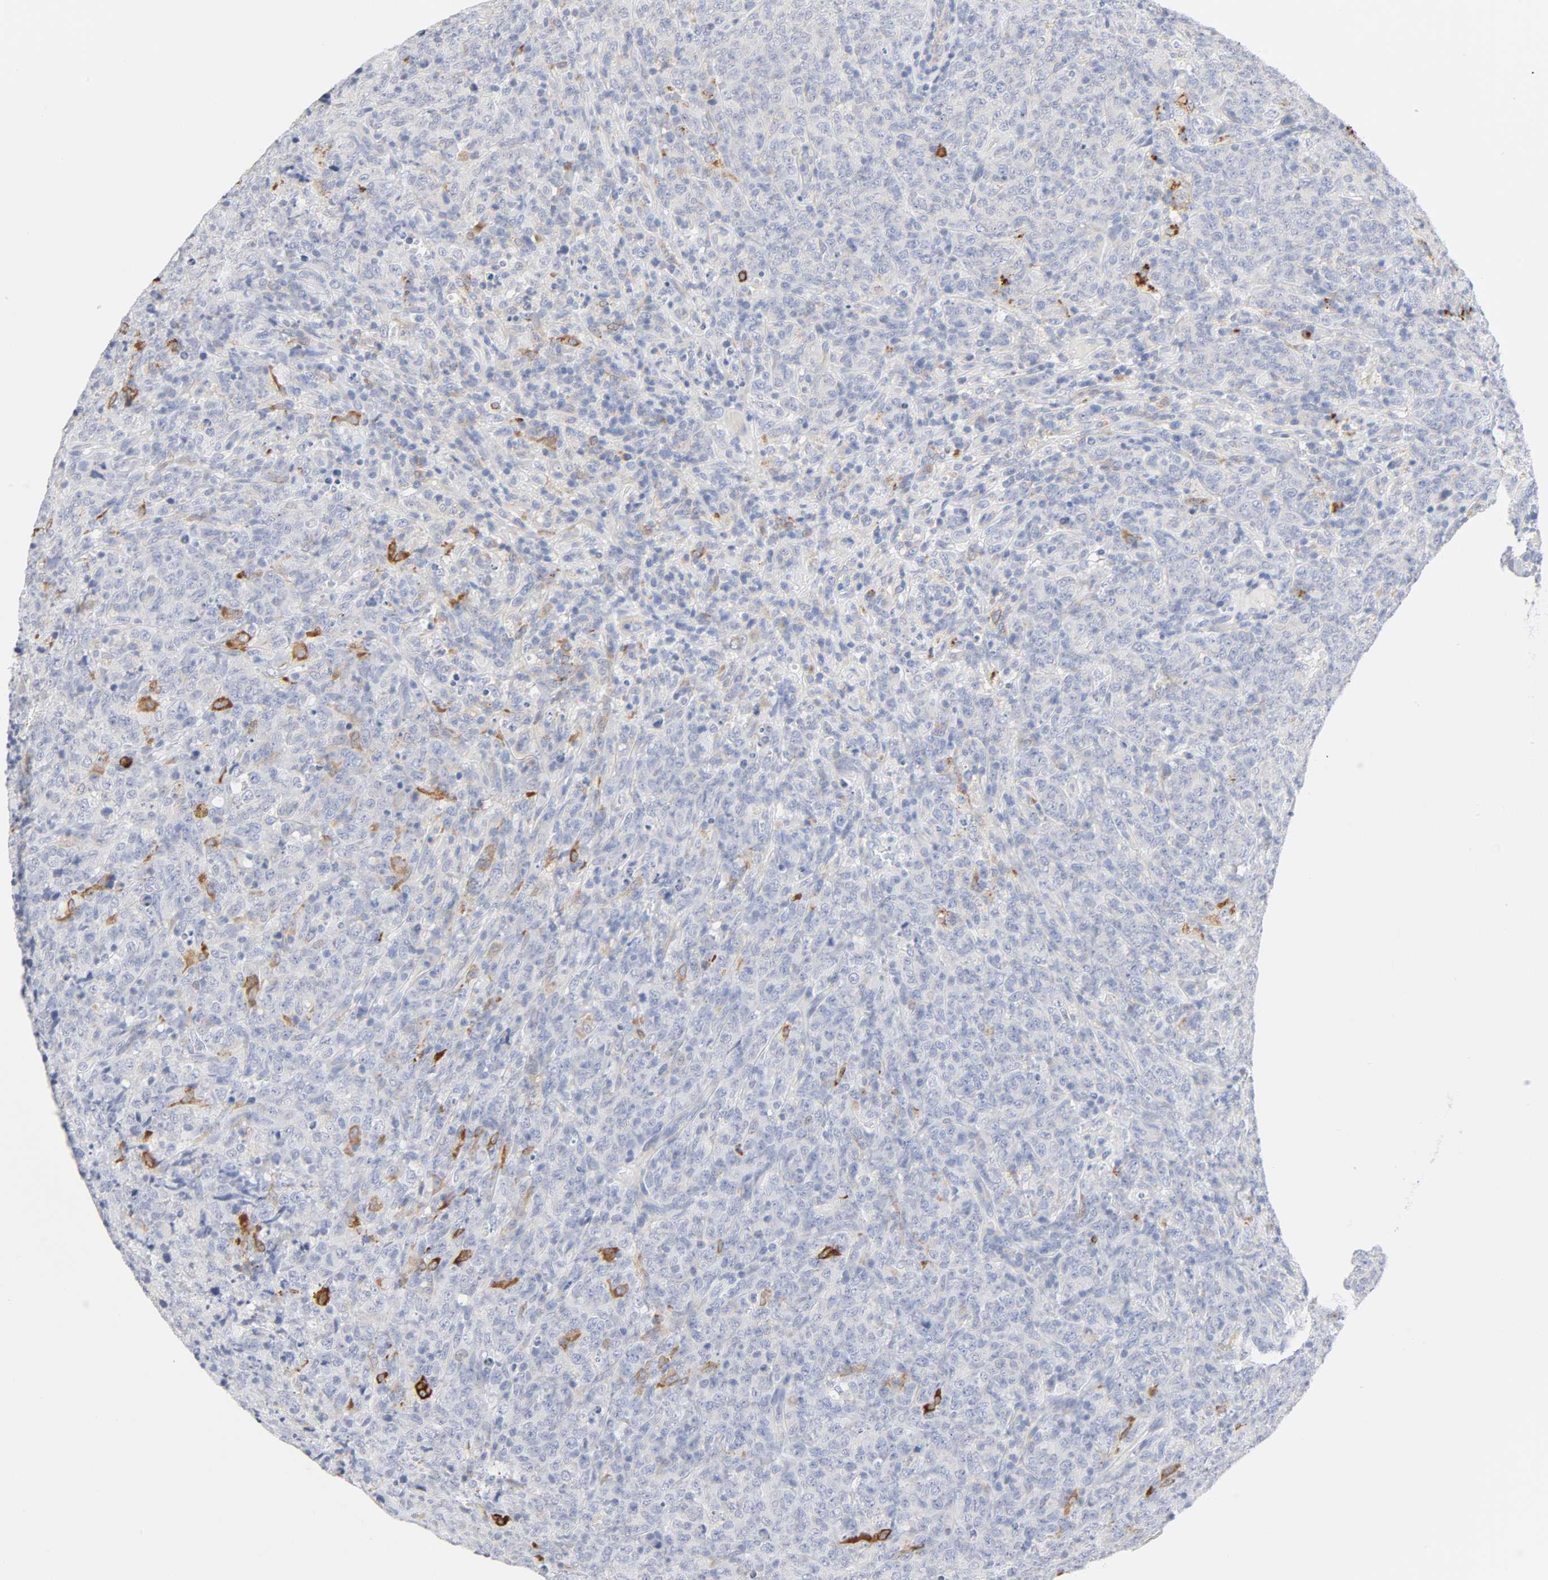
{"staining": {"intensity": "negative", "quantity": "none", "location": "none"}, "tissue": "lymphoma", "cell_type": "Tumor cells", "image_type": "cancer", "snomed": [{"axis": "morphology", "description": "Malignant lymphoma, non-Hodgkin's type, High grade"}, {"axis": "topography", "description": "Tonsil"}], "caption": "Lymphoma was stained to show a protein in brown. There is no significant staining in tumor cells. (Brightfield microscopy of DAB IHC at high magnification).", "gene": "MAGEB17", "patient": {"sex": "female", "age": 36}}